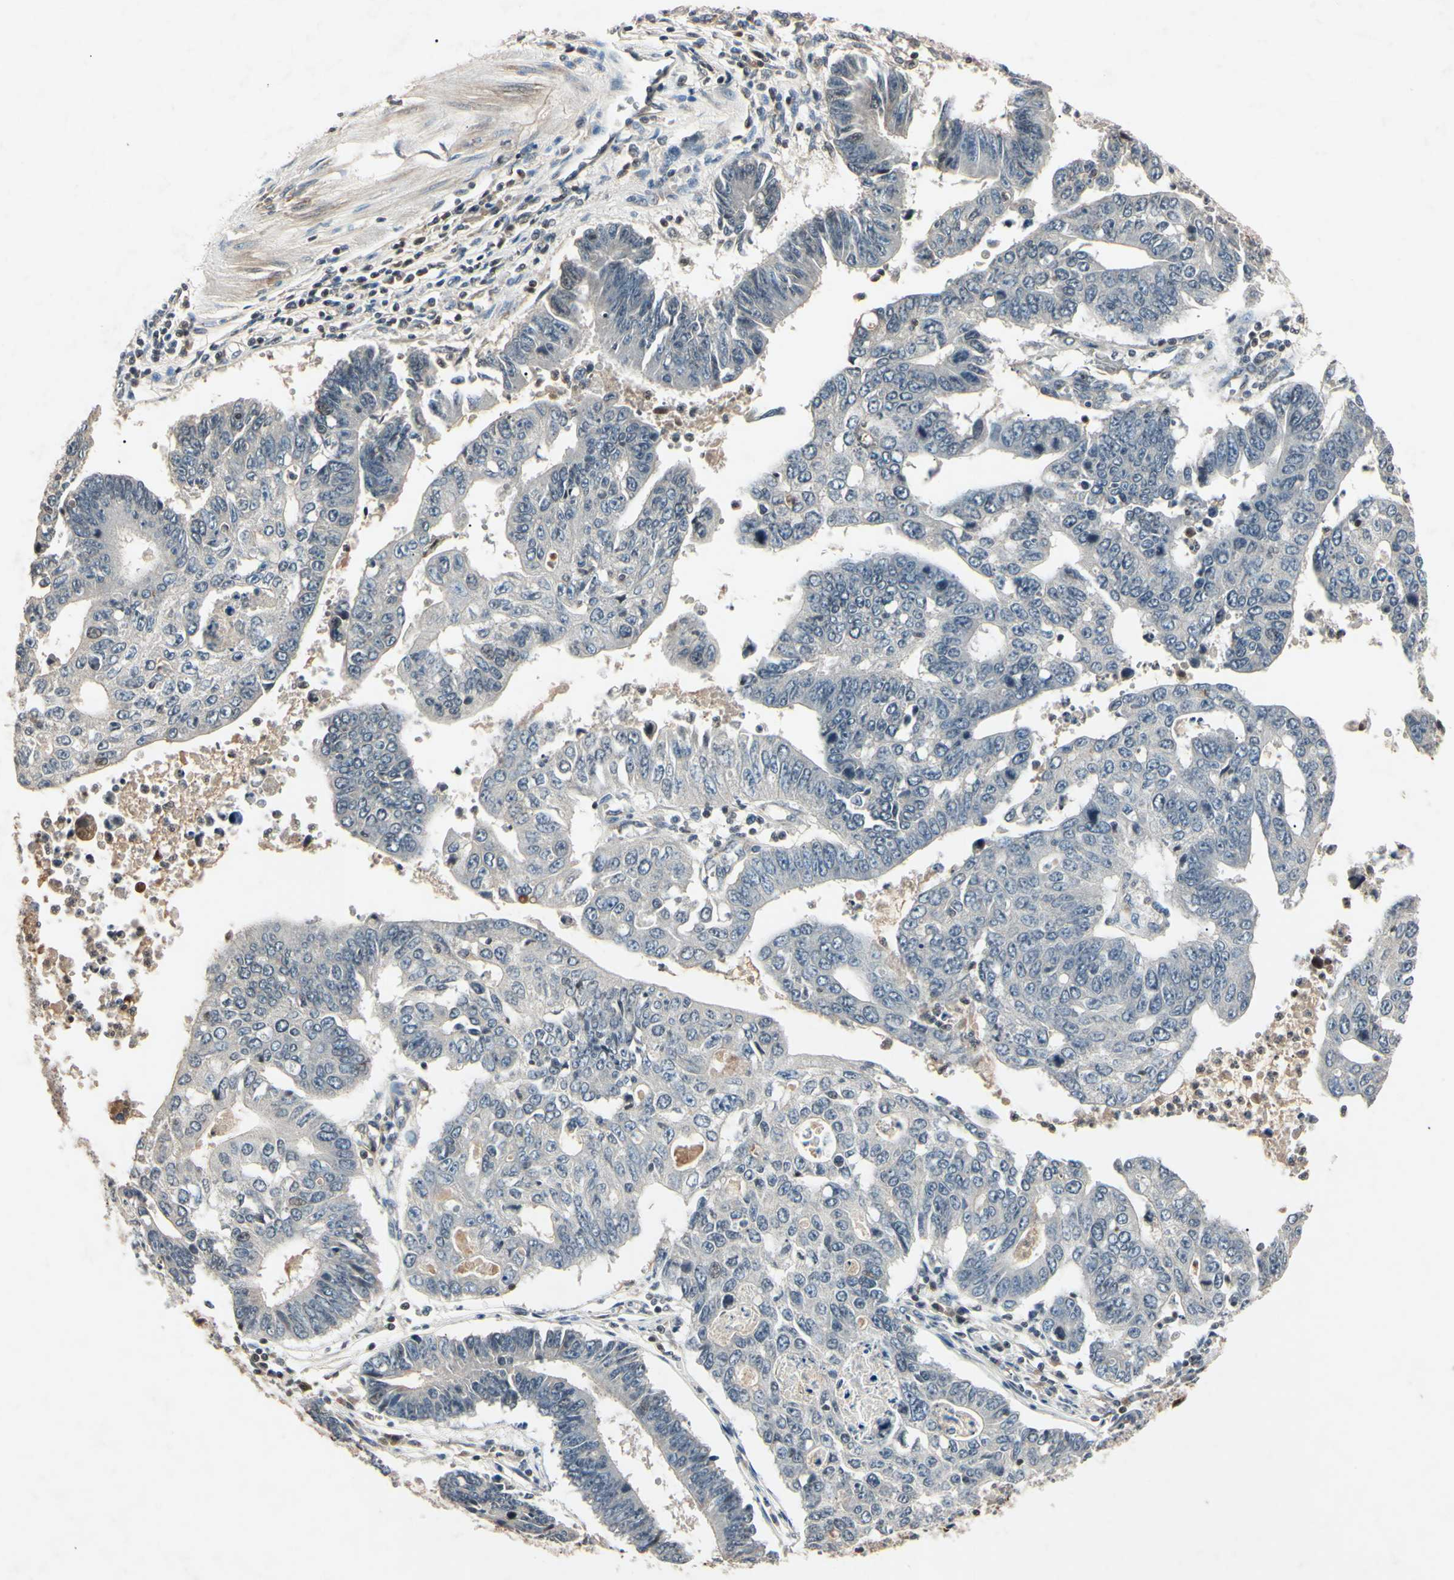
{"staining": {"intensity": "negative", "quantity": "none", "location": "none"}, "tissue": "stomach cancer", "cell_type": "Tumor cells", "image_type": "cancer", "snomed": [{"axis": "morphology", "description": "Adenocarcinoma, NOS"}, {"axis": "topography", "description": "Stomach"}], "caption": "Tumor cells are negative for protein expression in human stomach adenocarcinoma.", "gene": "AEBP1", "patient": {"sex": "male", "age": 59}}